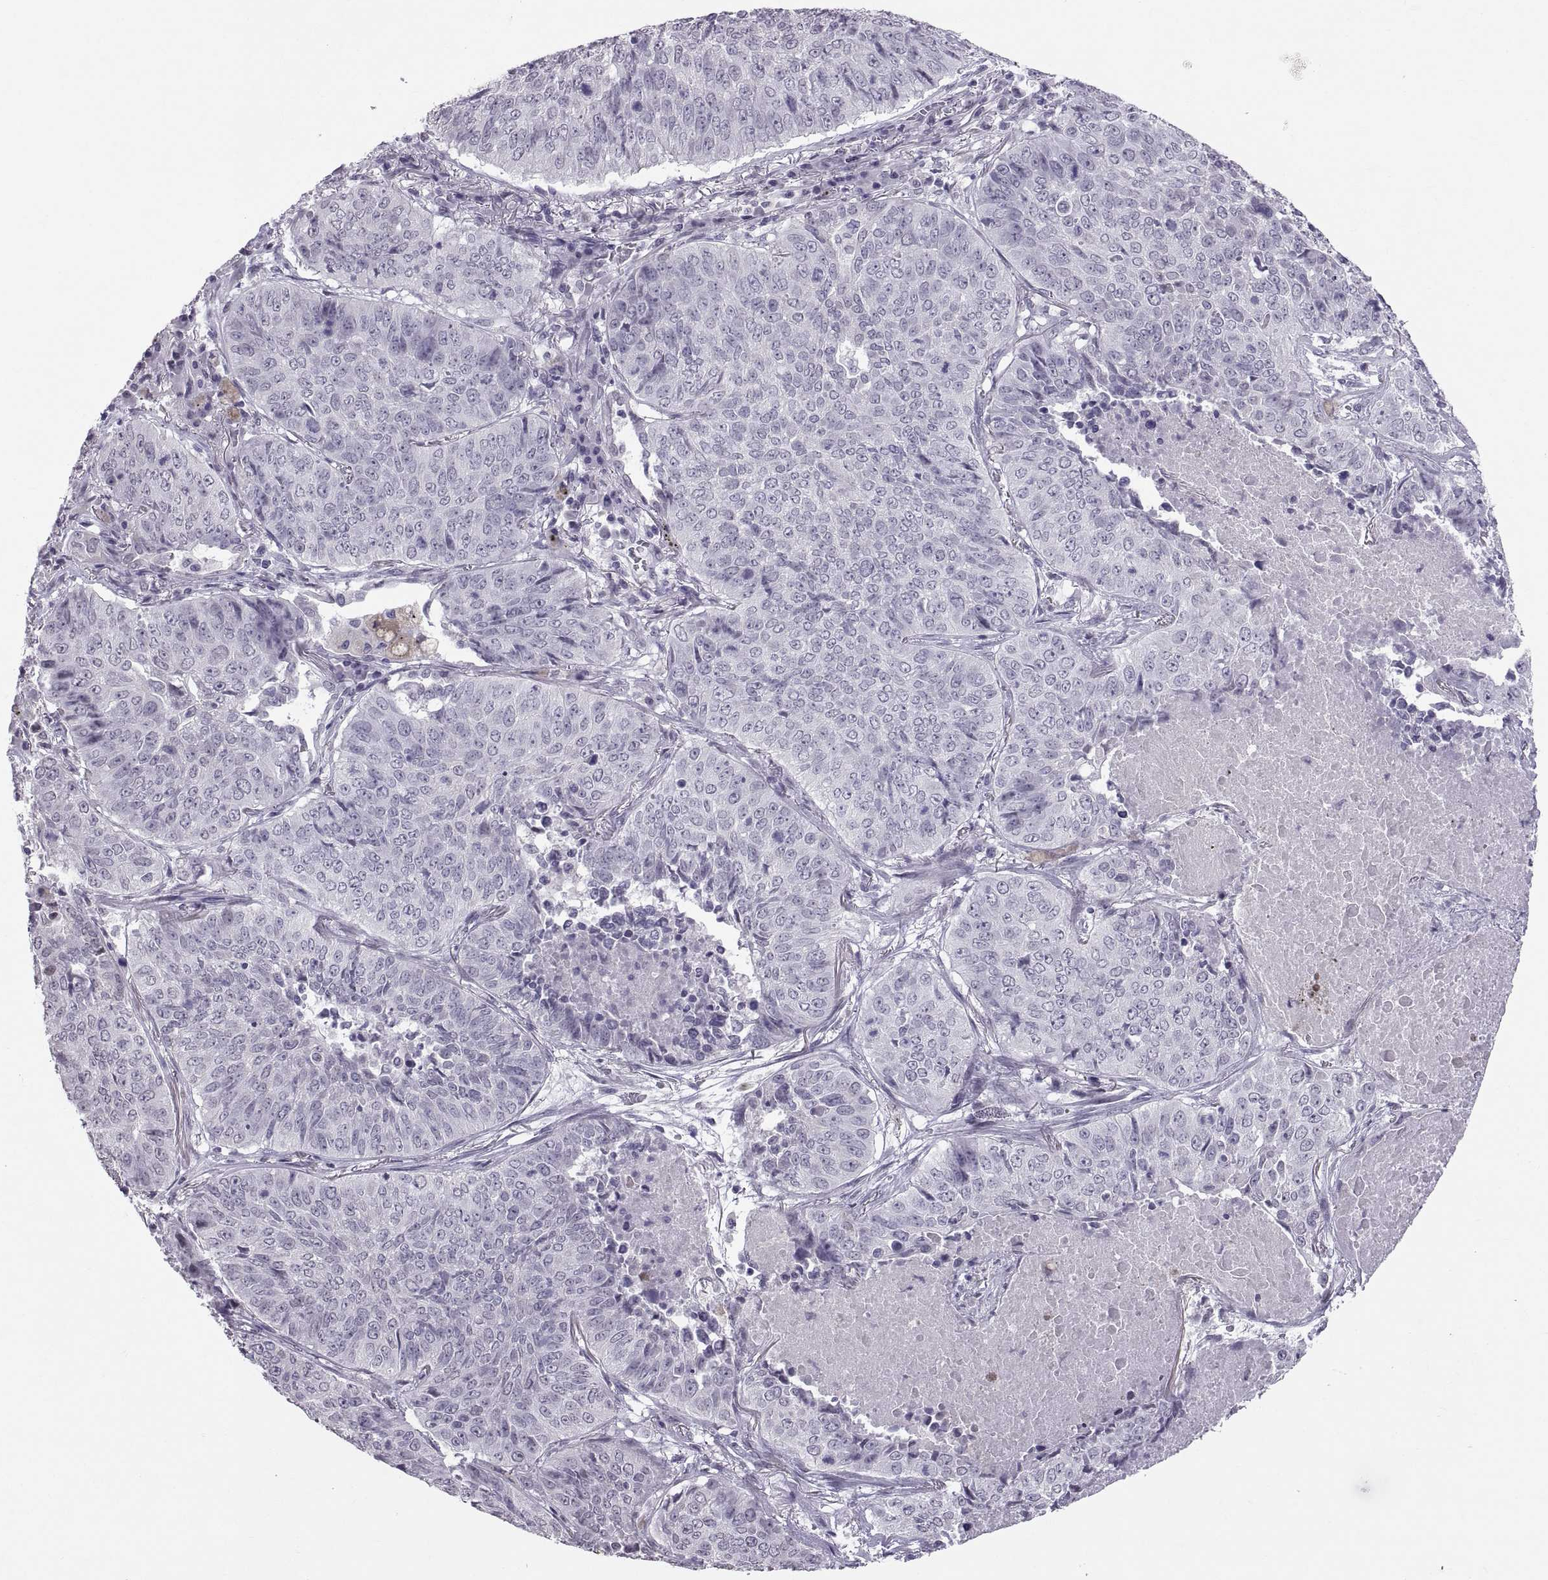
{"staining": {"intensity": "negative", "quantity": "none", "location": "none"}, "tissue": "lung cancer", "cell_type": "Tumor cells", "image_type": "cancer", "snomed": [{"axis": "morphology", "description": "Normal tissue, NOS"}, {"axis": "morphology", "description": "Squamous cell carcinoma, NOS"}, {"axis": "topography", "description": "Bronchus"}, {"axis": "topography", "description": "Lung"}], "caption": "Tumor cells show no significant staining in lung squamous cell carcinoma. Nuclei are stained in blue.", "gene": "KRT77", "patient": {"sex": "male", "age": 64}}